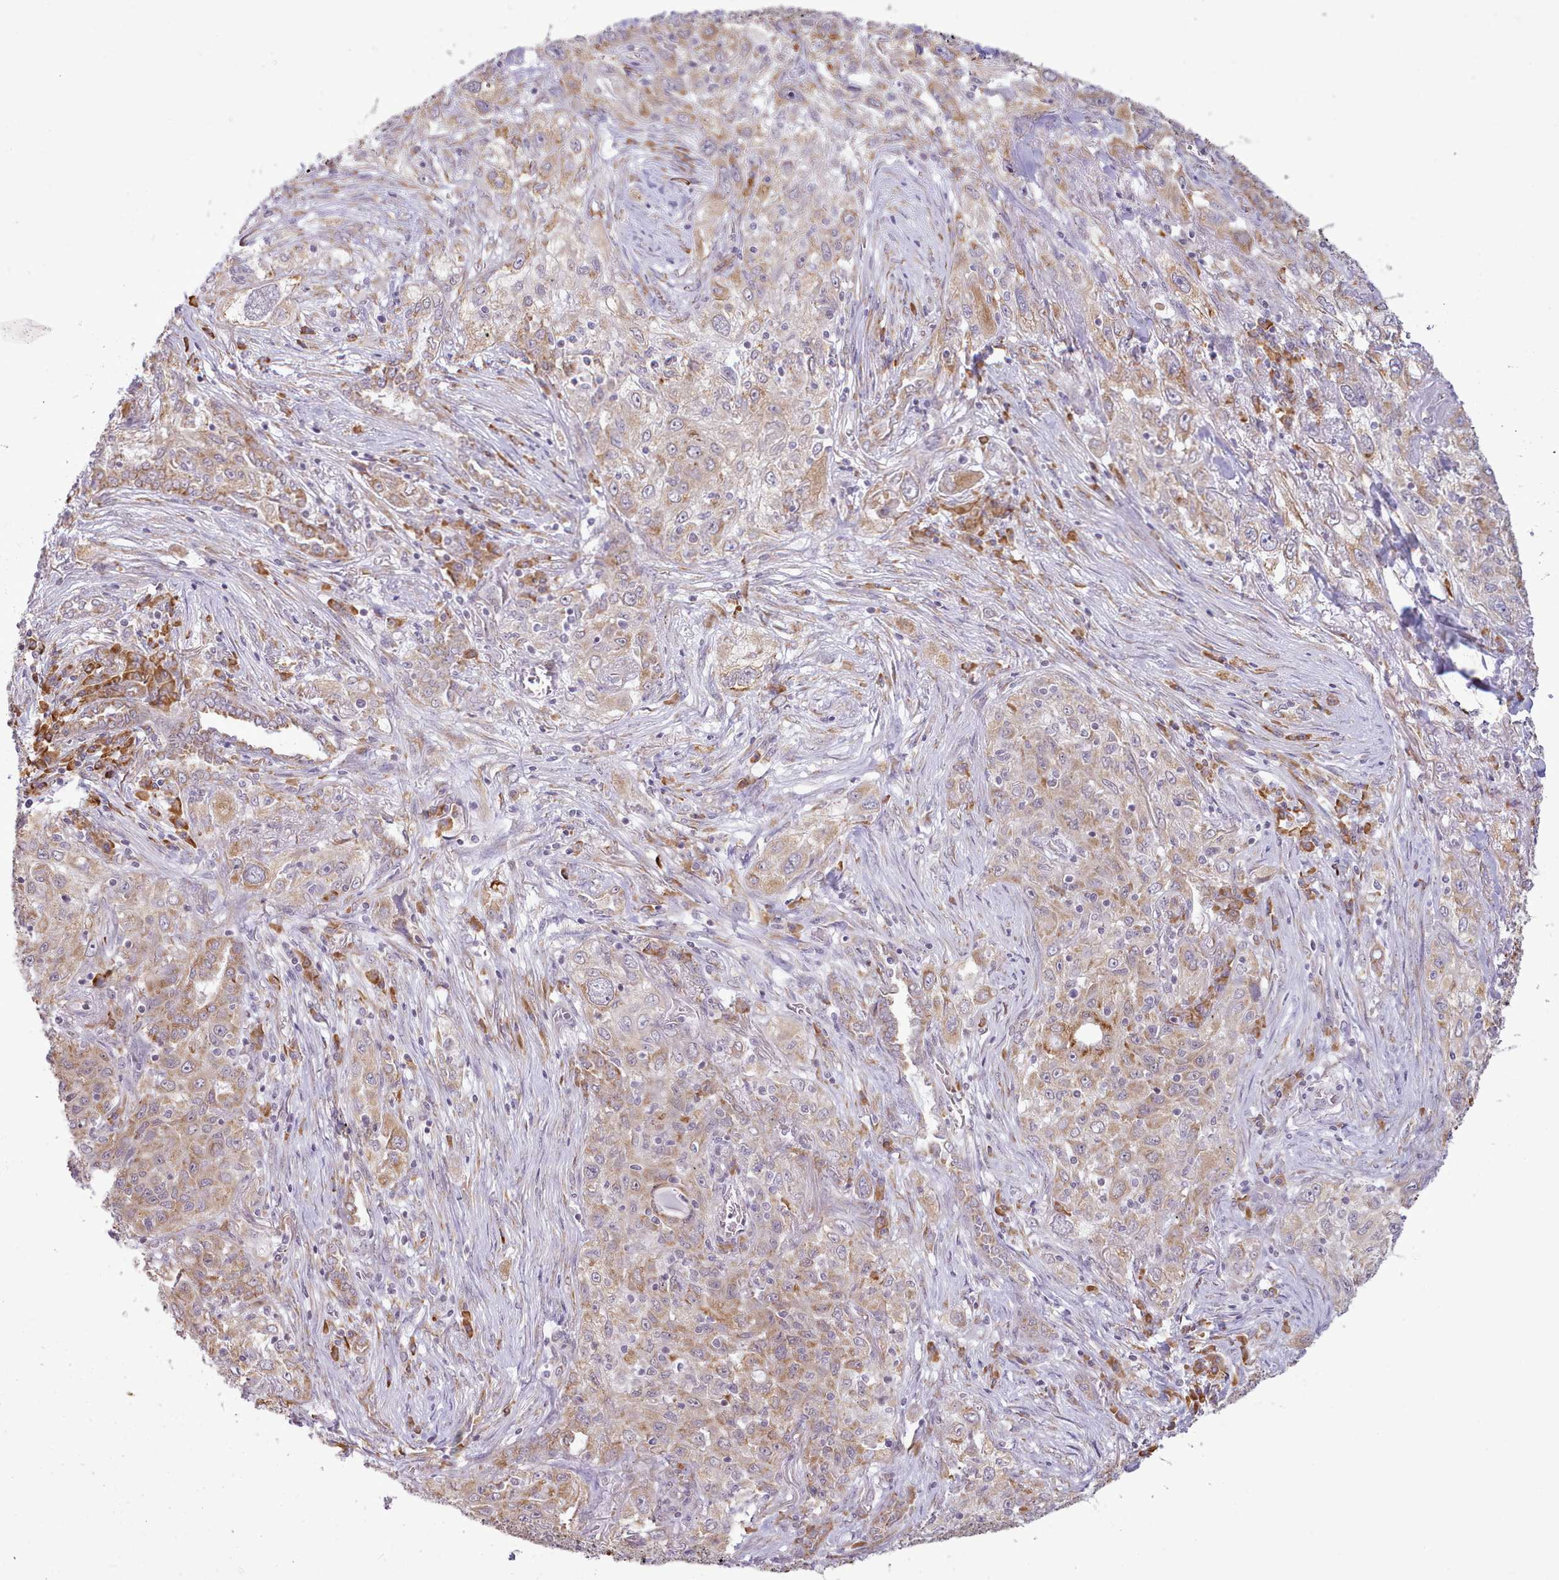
{"staining": {"intensity": "moderate", "quantity": ">75%", "location": "cytoplasmic/membranous"}, "tissue": "lung cancer", "cell_type": "Tumor cells", "image_type": "cancer", "snomed": [{"axis": "morphology", "description": "Squamous cell carcinoma, NOS"}, {"axis": "topography", "description": "Lung"}], "caption": "Moderate cytoplasmic/membranous protein staining is seen in about >75% of tumor cells in lung cancer.", "gene": "SEC61B", "patient": {"sex": "female", "age": 69}}